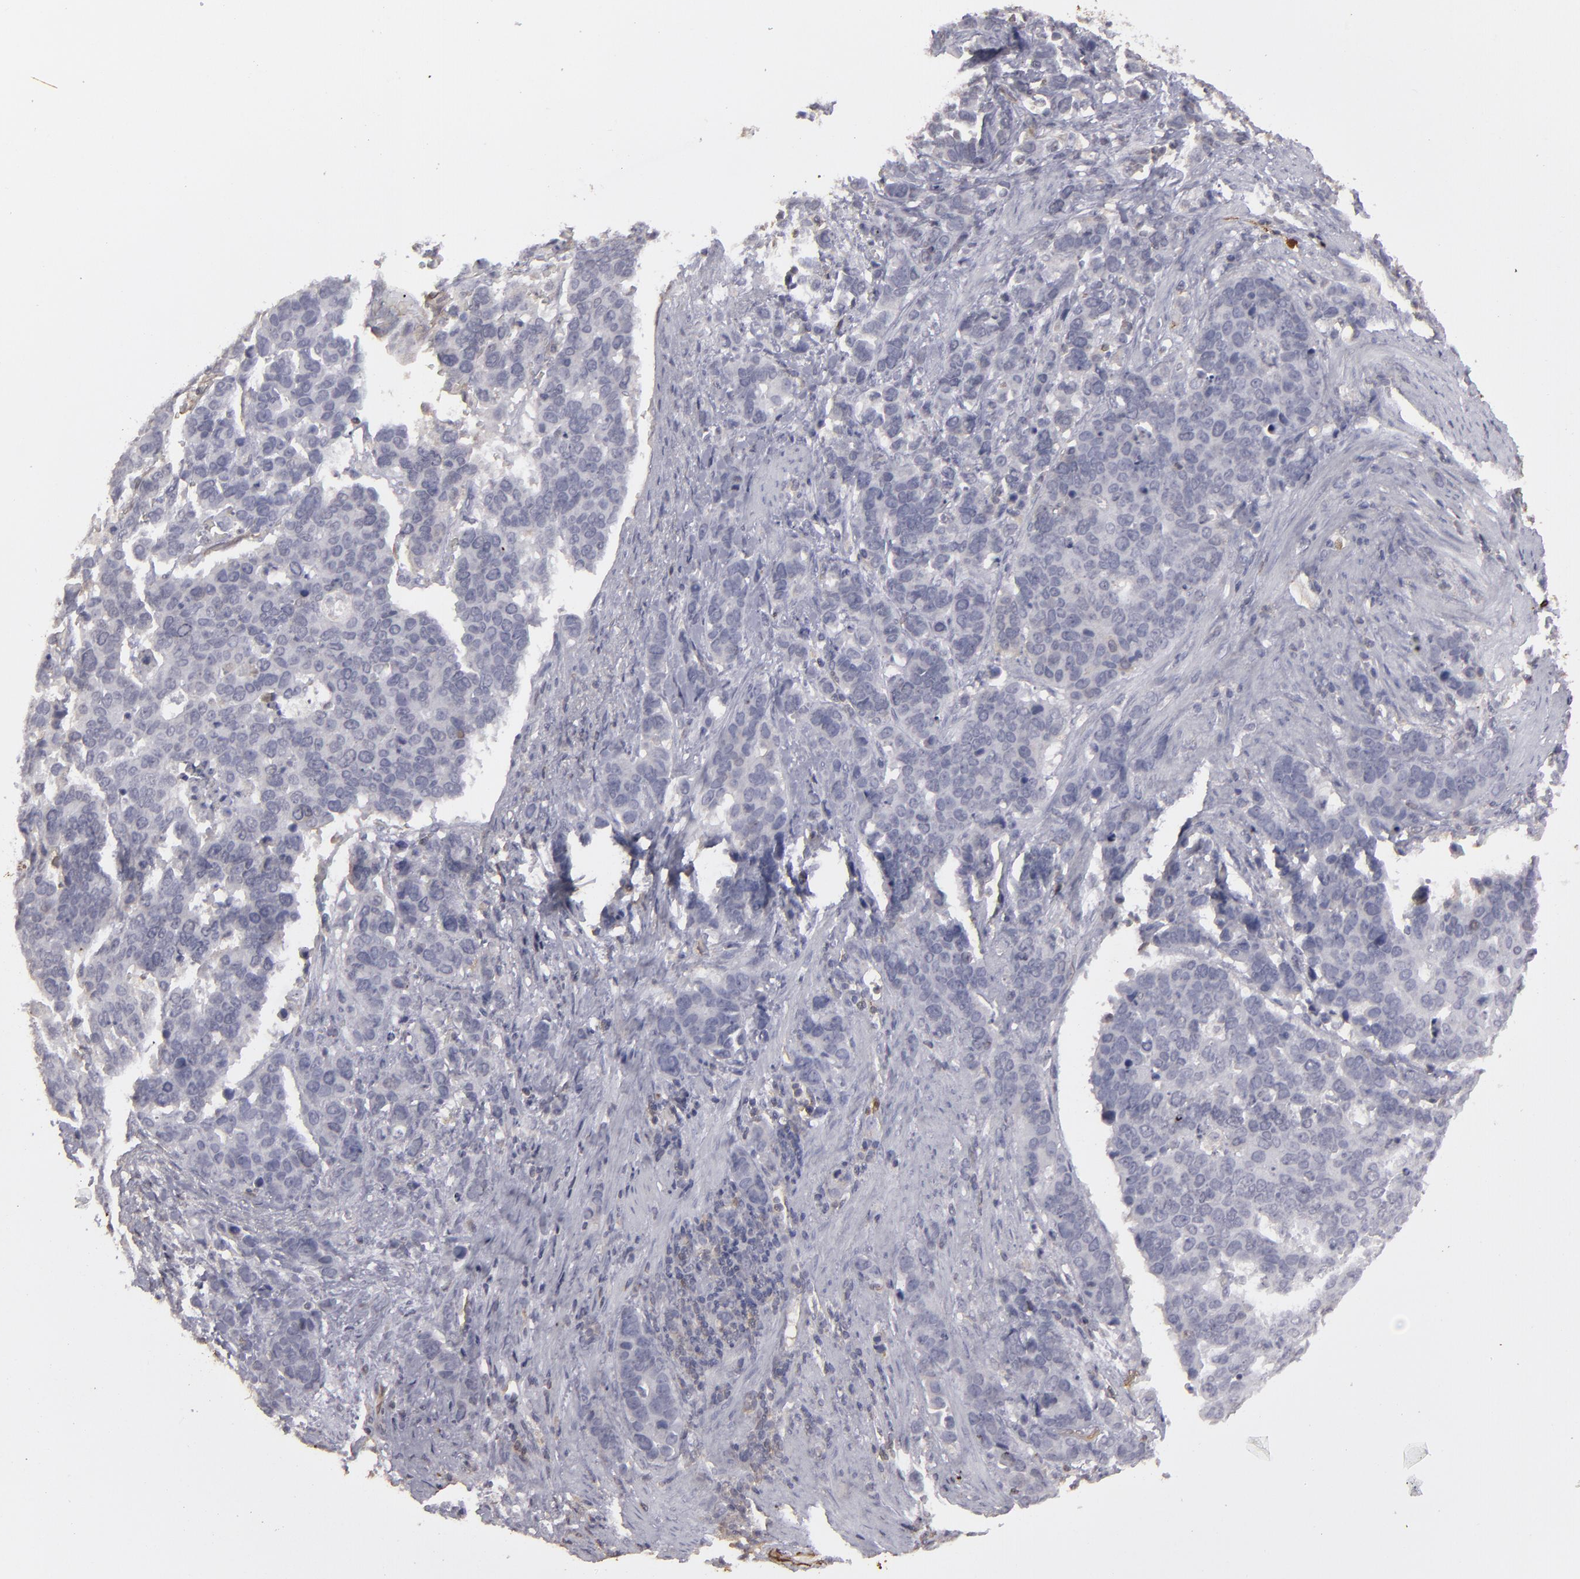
{"staining": {"intensity": "negative", "quantity": "none", "location": "none"}, "tissue": "stomach cancer", "cell_type": "Tumor cells", "image_type": "cancer", "snomed": [{"axis": "morphology", "description": "Adenocarcinoma, NOS"}, {"axis": "topography", "description": "Stomach, upper"}], "caption": "IHC of stomach cancer demonstrates no positivity in tumor cells.", "gene": "SEMA3G", "patient": {"sex": "male", "age": 71}}